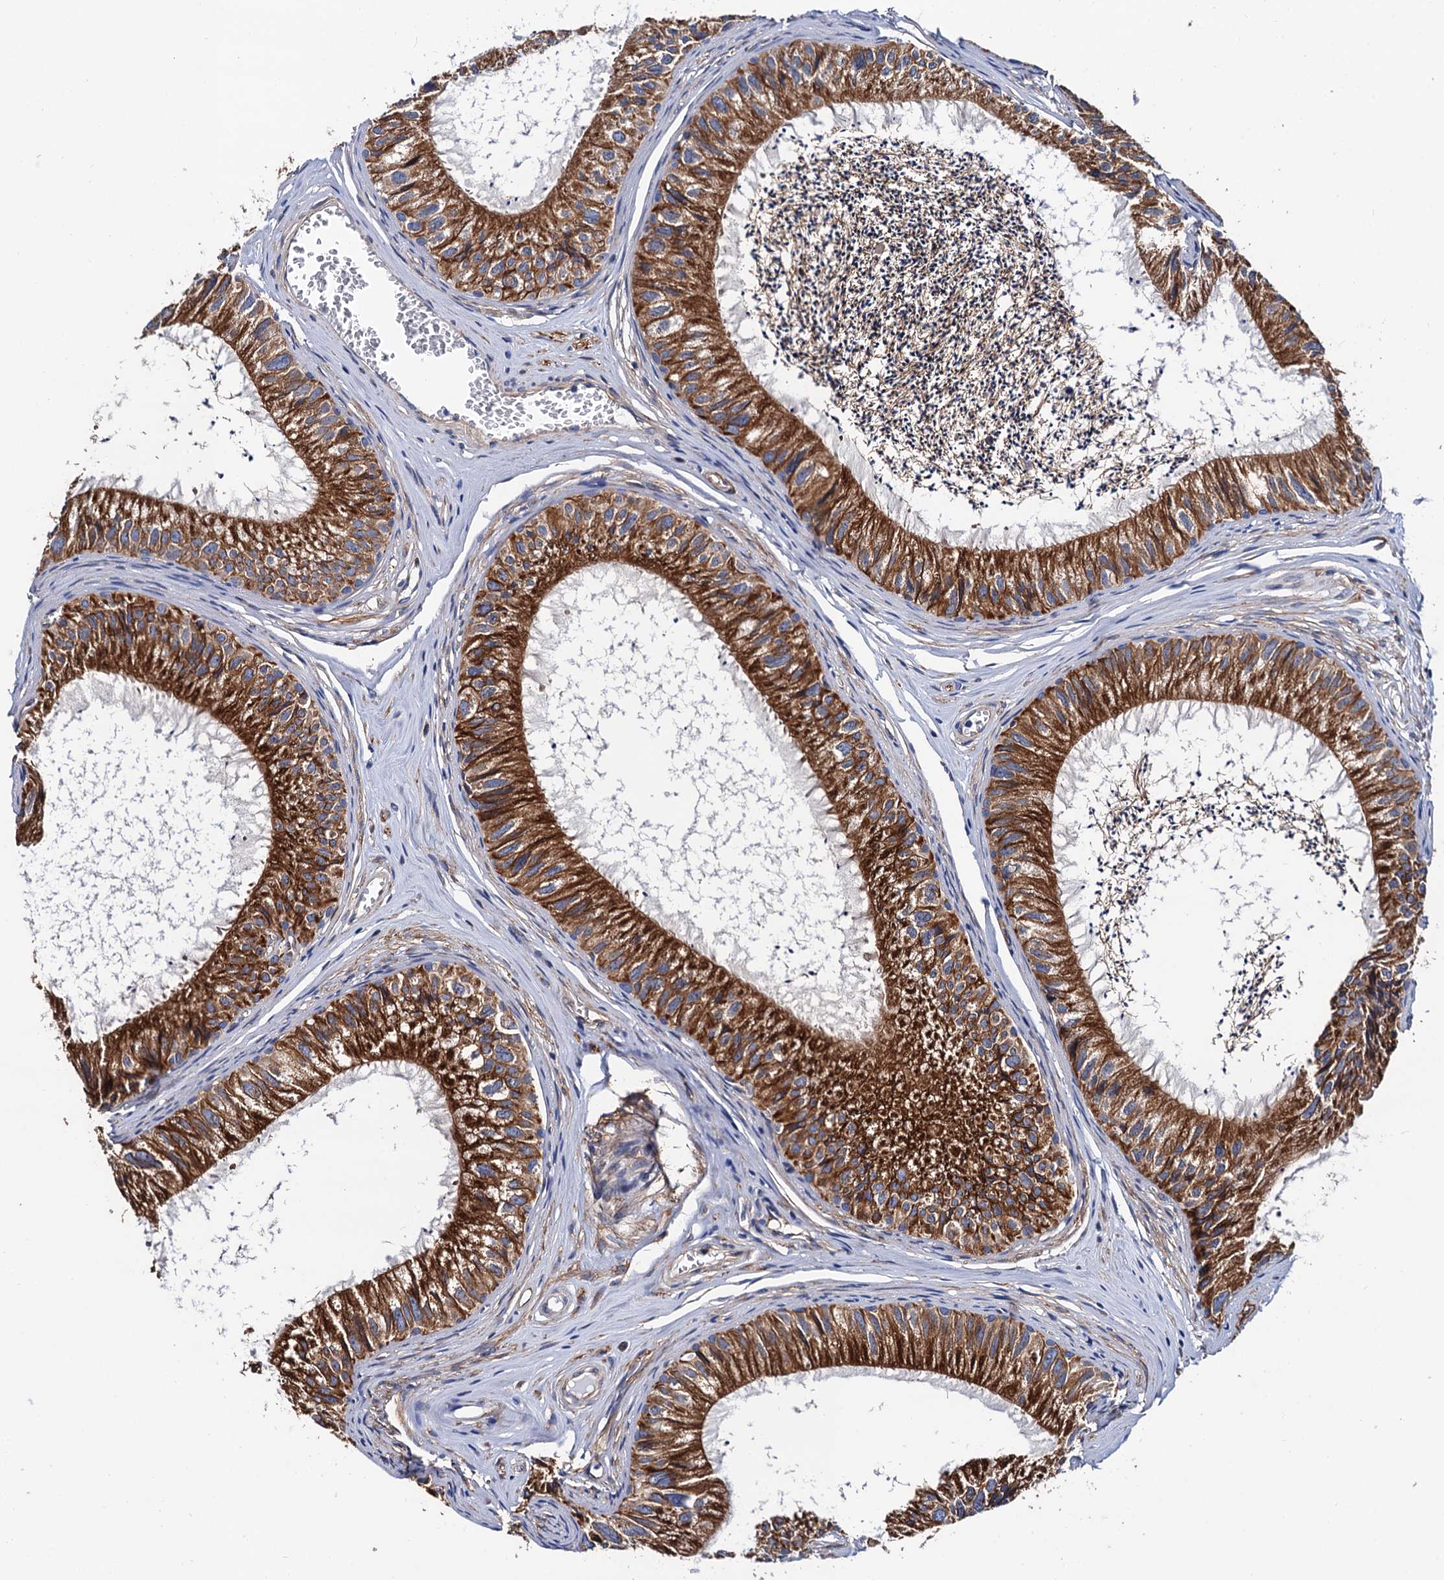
{"staining": {"intensity": "strong", "quantity": ">75%", "location": "cytoplasmic/membranous"}, "tissue": "epididymis", "cell_type": "Glandular cells", "image_type": "normal", "snomed": [{"axis": "morphology", "description": "Normal tissue, NOS"}, {"axis": "topography", "description": "Epididymis"}], "caption": "Strong cytoplasmic/membranous staining for a protein is appreciated in about >75% of glandular cells of benign epididymis using IHC.", "gene": "ZDHHC18", "patient": {"sex": "male", "age": 79}}